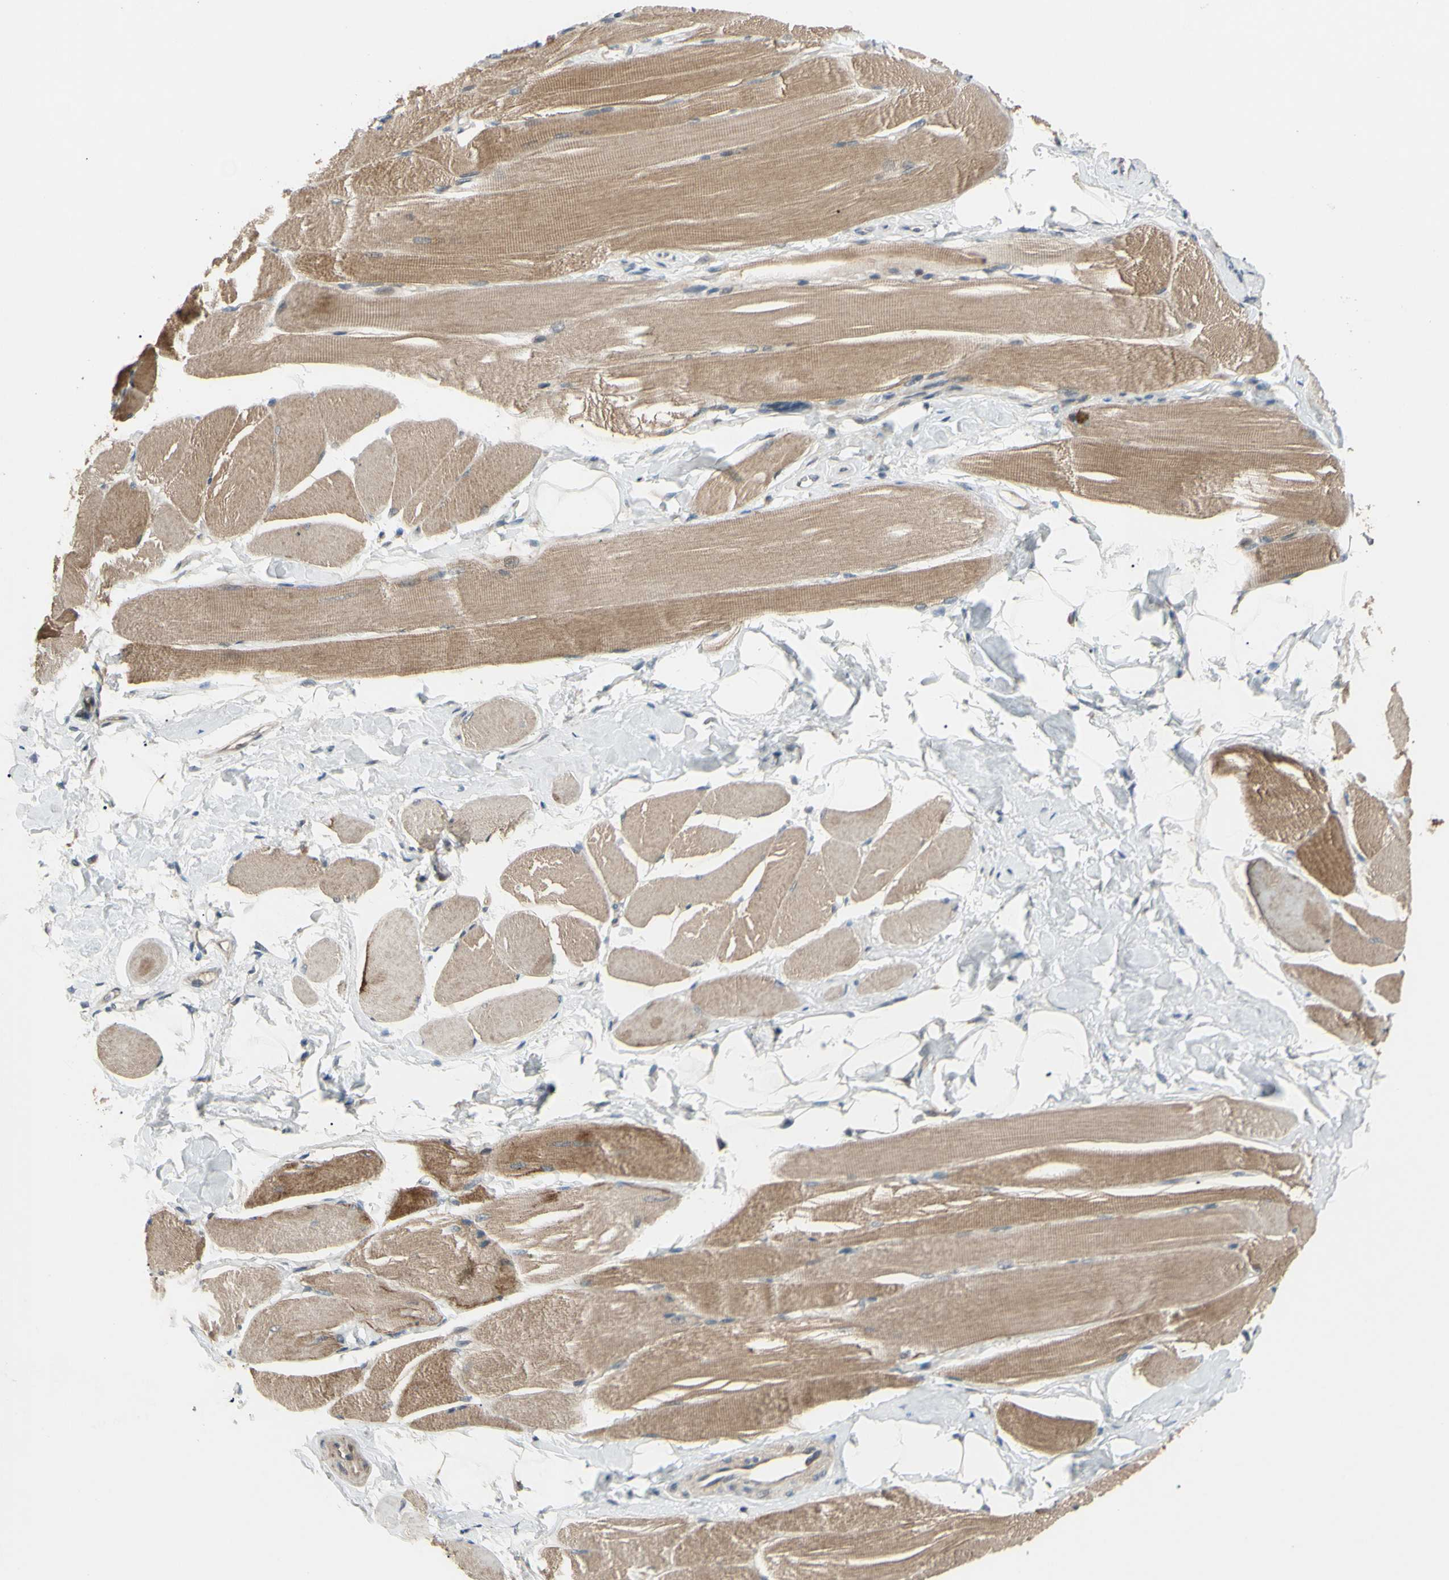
{"staining": {"intensity": "strong", "quantity": ">75%", "location": "cytoplasmic/membranous"}, "tissue": "skeletal muscle", "cell_type": "Myocytes", "image_type": "normal", "snomed": [{"axis": "morphology", "description": "Normal tissue, NOS"}, {"axis": "topography", "description": "Skeletal muscle"}, {"axis": "topography", "description": "Peripheral nerve tissue"}], "caption": "A micrograph of skeletal muscle stained for a protein displays strong cytoplasmic/membranous brown staining in myocytes.", "gene": "ALK", "patient": {"sex": "female", "age": 84}}